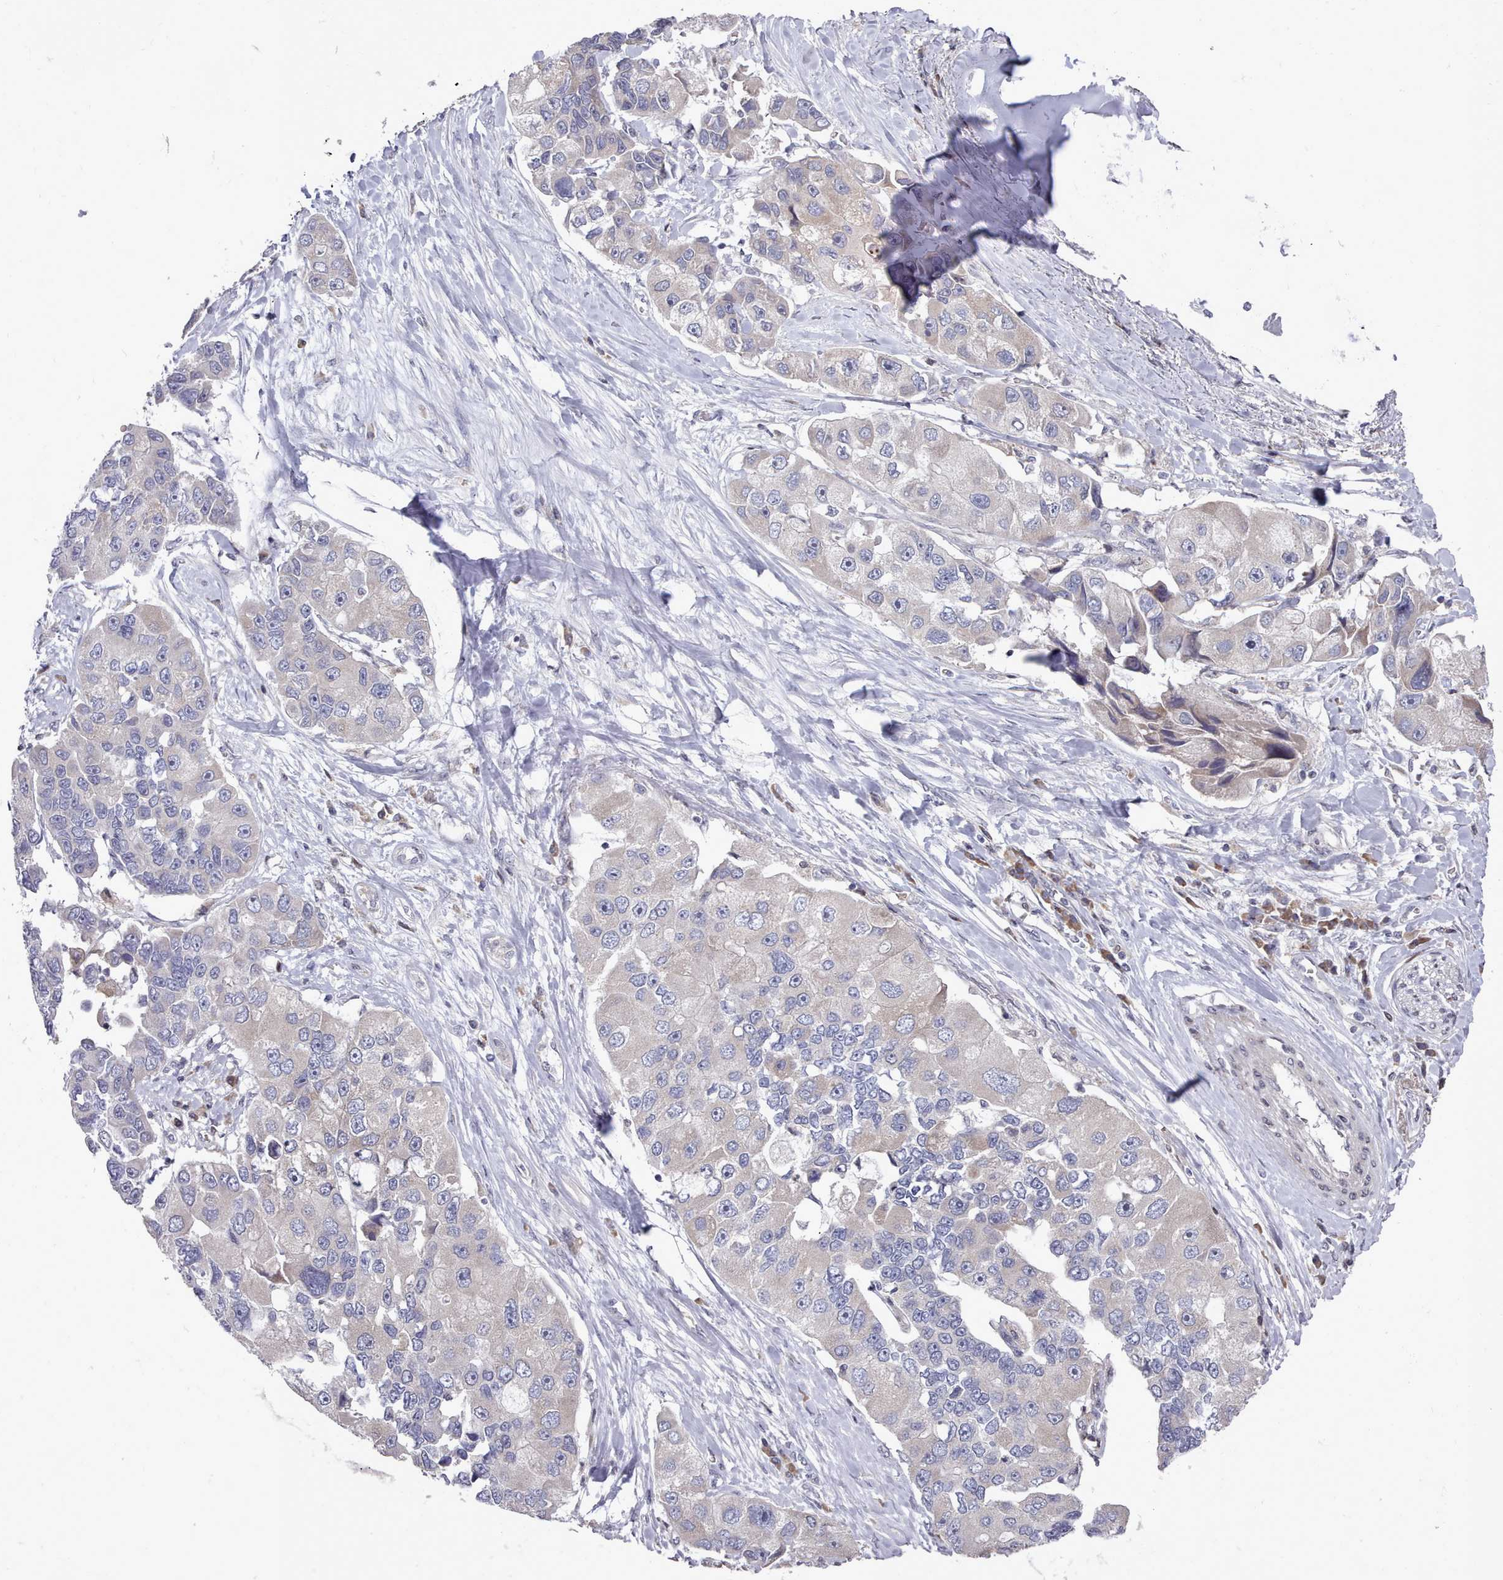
{"staining": {"intensity": "negative", "quantity": "none", "location": "none"}, "tissue": "lung cancer", "cell_type": "Tumor cells", "image_type": "cancer", "snomed": [{"axis": "morphology", "description": "Adenocarcinoma, NOS"}, {"axis": "topography", "description": "Lung"}], "caption": "The image demonstrates no staining of tumor cells in adenocarcinoma (lung).", "gene": "ACKR3", "patient": {"sex": "female", "age": 54}}